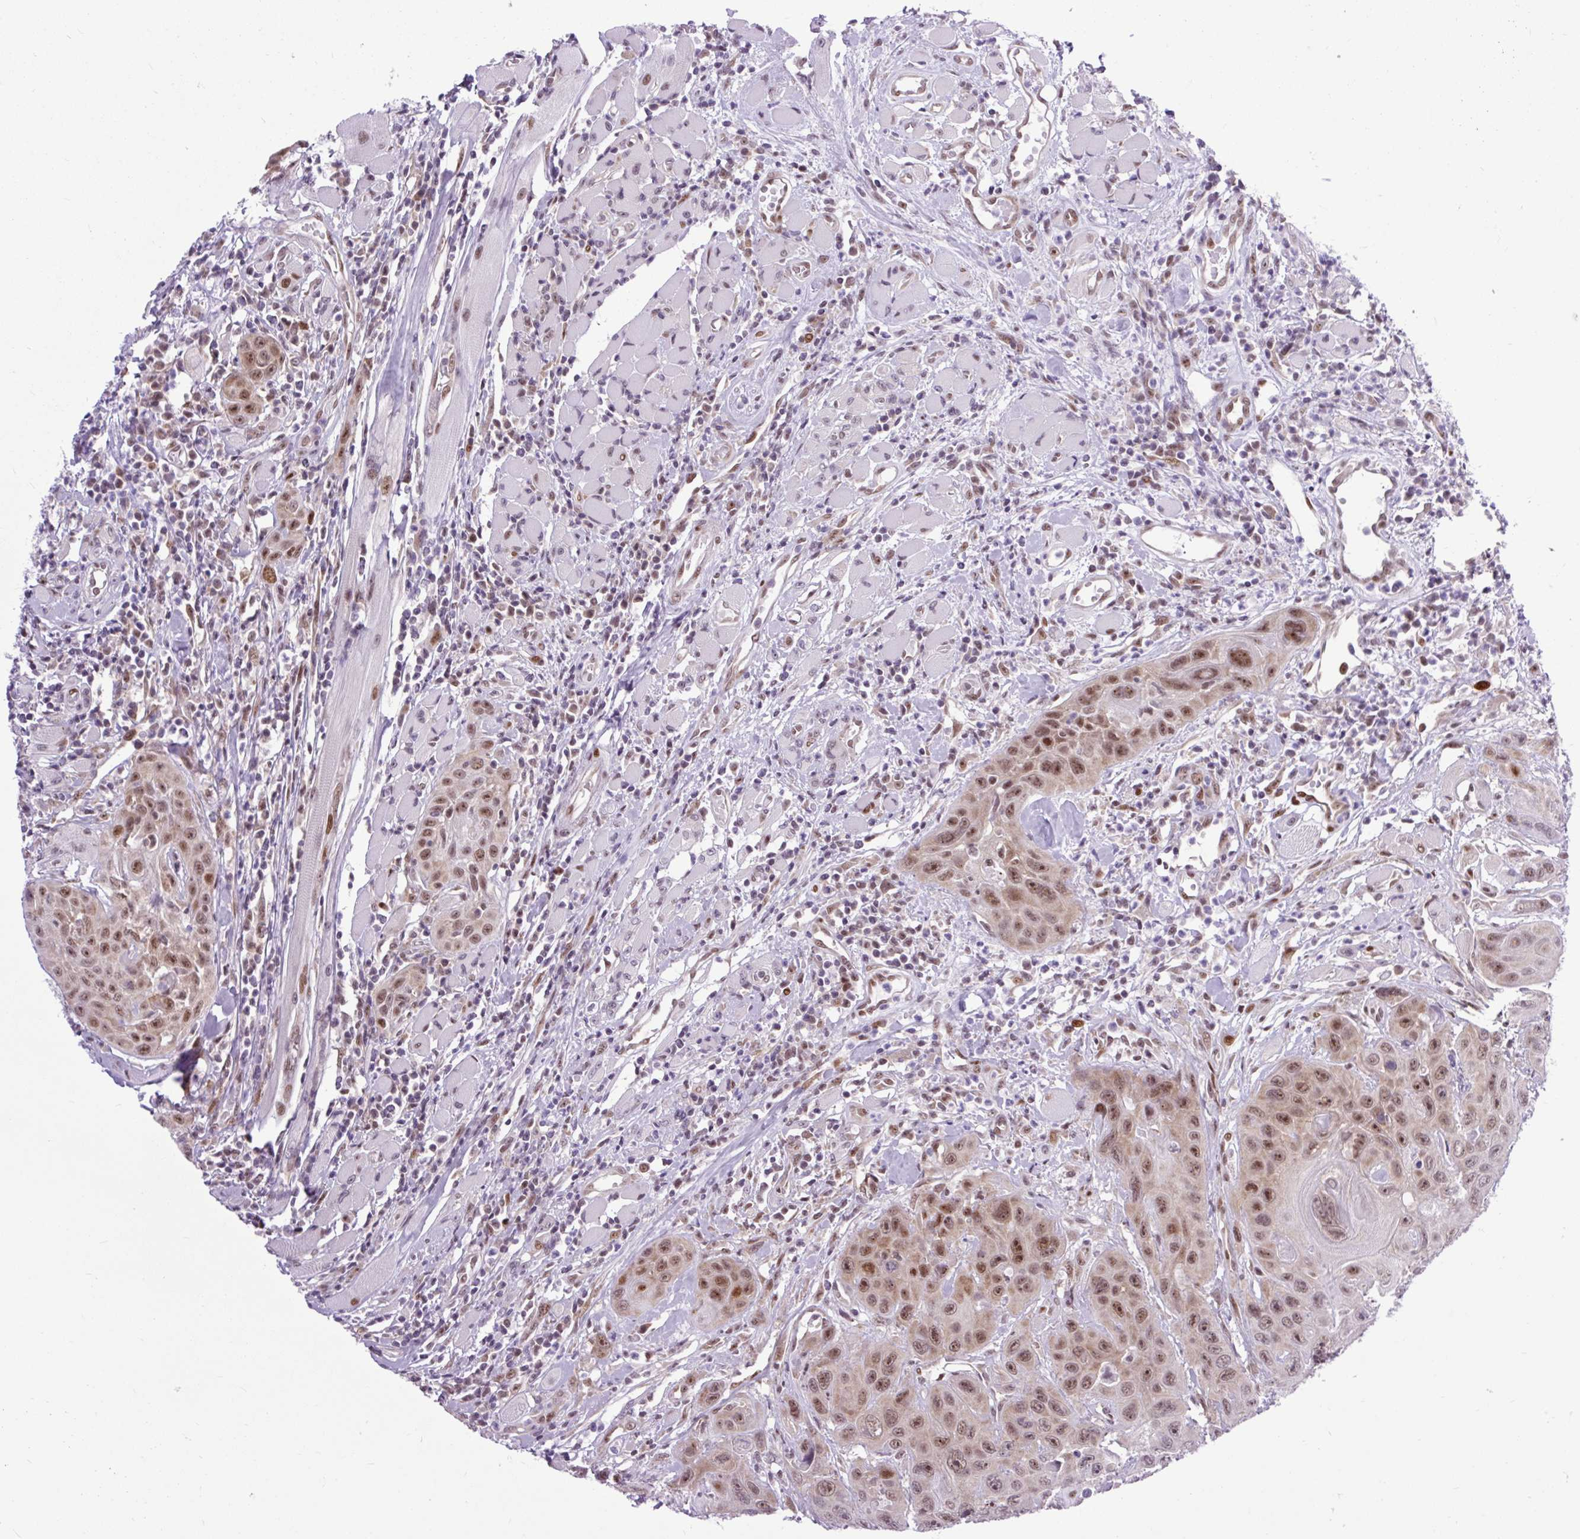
{"staining": {"intensity": "moderate", "quantity": ">75%", "location": "nuclear"}, "tissue": "head and neck cancer", "cell_type": "Tumor cells", "image_type": "cancer", "snomed": [{"axis": "morphology", "description": "Squamous cell carcinoma, NOS"}, {"axis": "topography", "description": "Head-Neck"}], "caption": "Immunohistochemistry (IHC) (DAB (3,3'-diaminobenzidine)) staining of human head and neck cancer (squamous cell carcinoma) reveals moderate nuclear protein staining in approximately >75% of tumor cells.", "gene": "CLK2", "patient": {"sex": "female", "age": 59}}